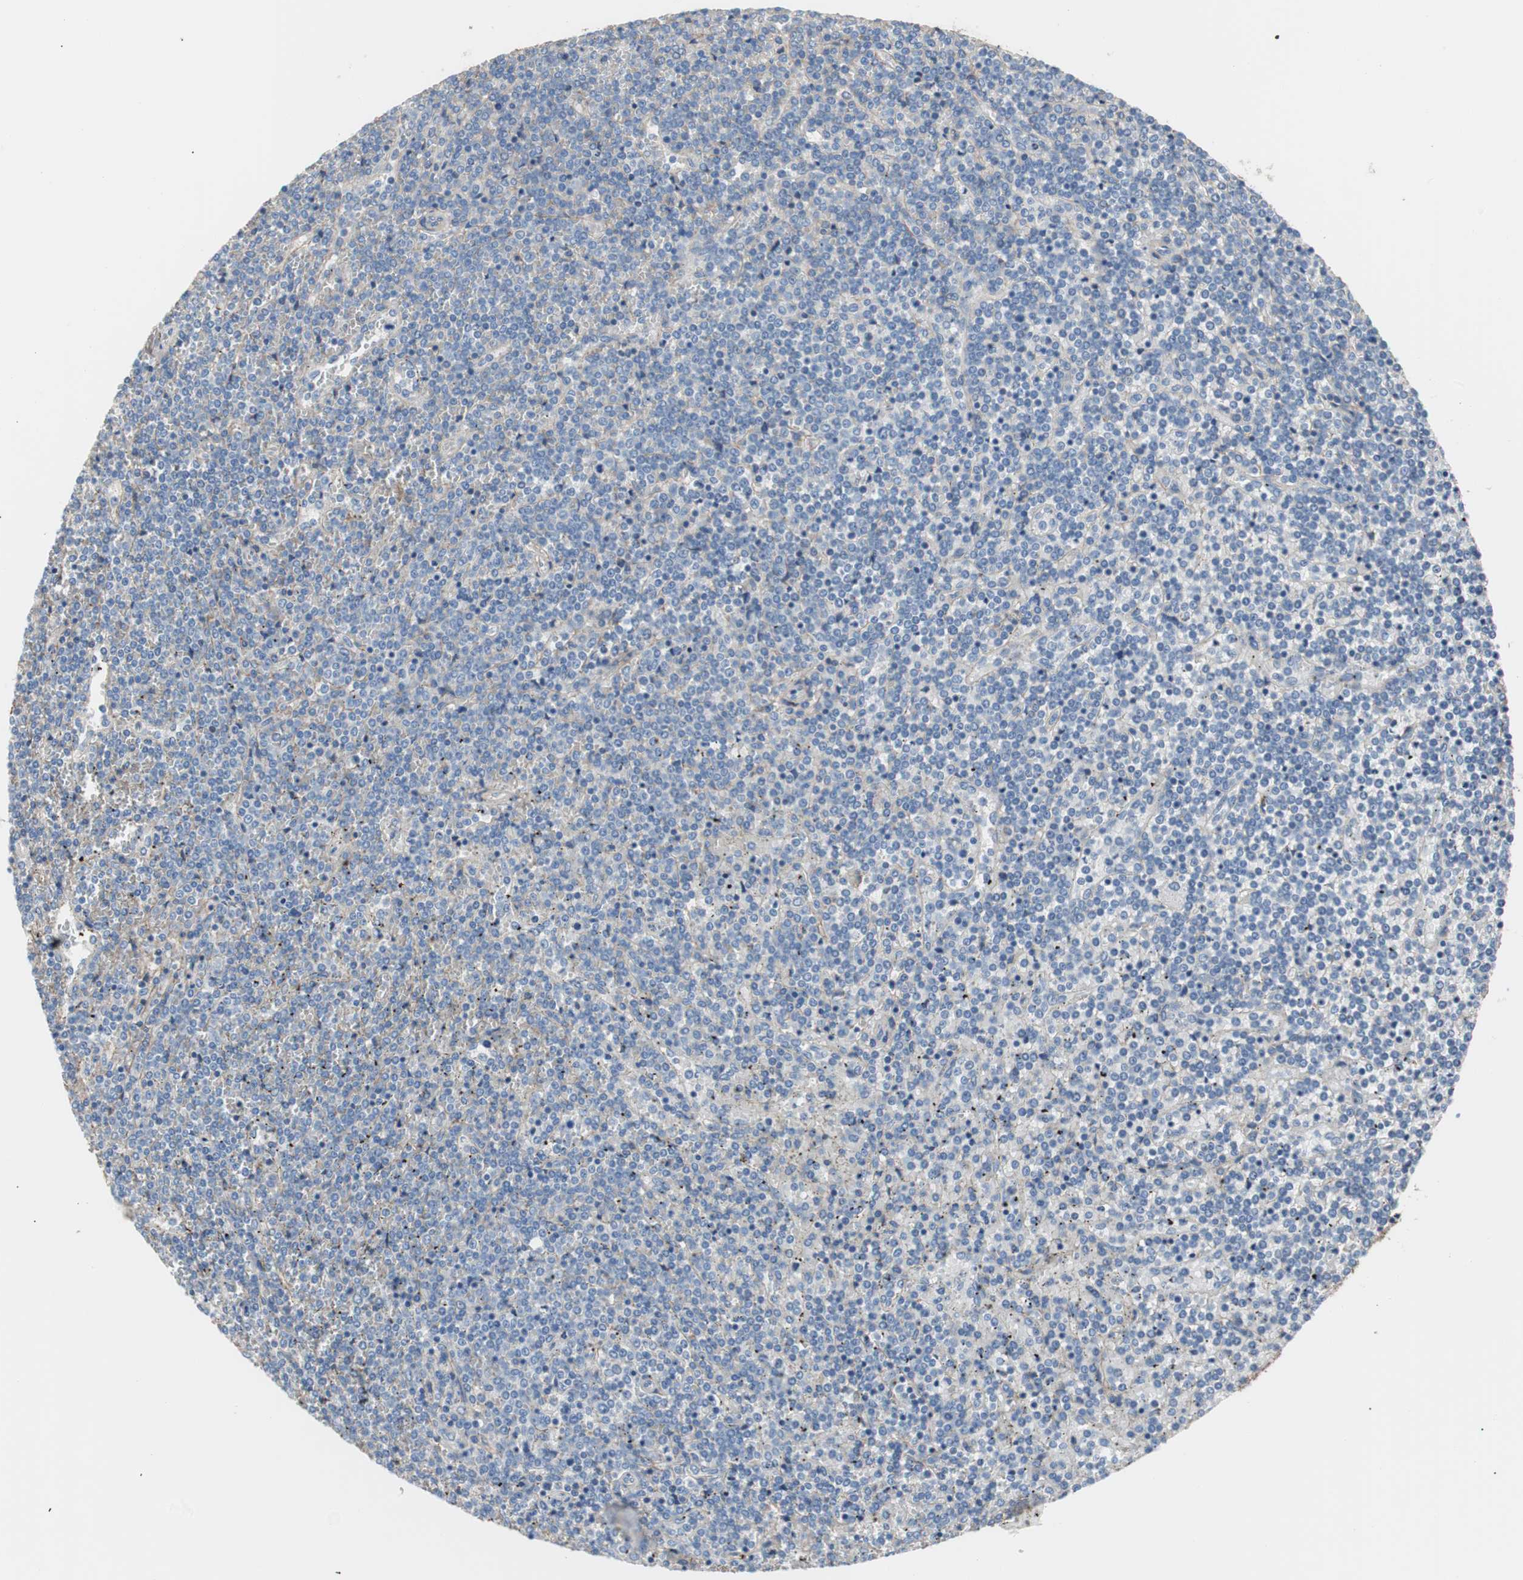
{"staining": {"intensity": "negative", "quantity": "none", "location": "none"}, "tissue": "lymphoma", "cell_type": "Tumor cells", "image_type": "cancer", "snomed": [{"axis": "morphology", "description": "Malignant lymphoma, non-Hodgkin's type, Low grade"}, {"axis": "topography", "description": "Spleen"}], "caption": "Immunohistochemistry image of low-grade malignant lymphoma, non-Hodgkin's type stained for a protein (brown), which displays no expression in tumor cells.", "gene": "CD81", "patient": {"sex": "female", "age": 19}}